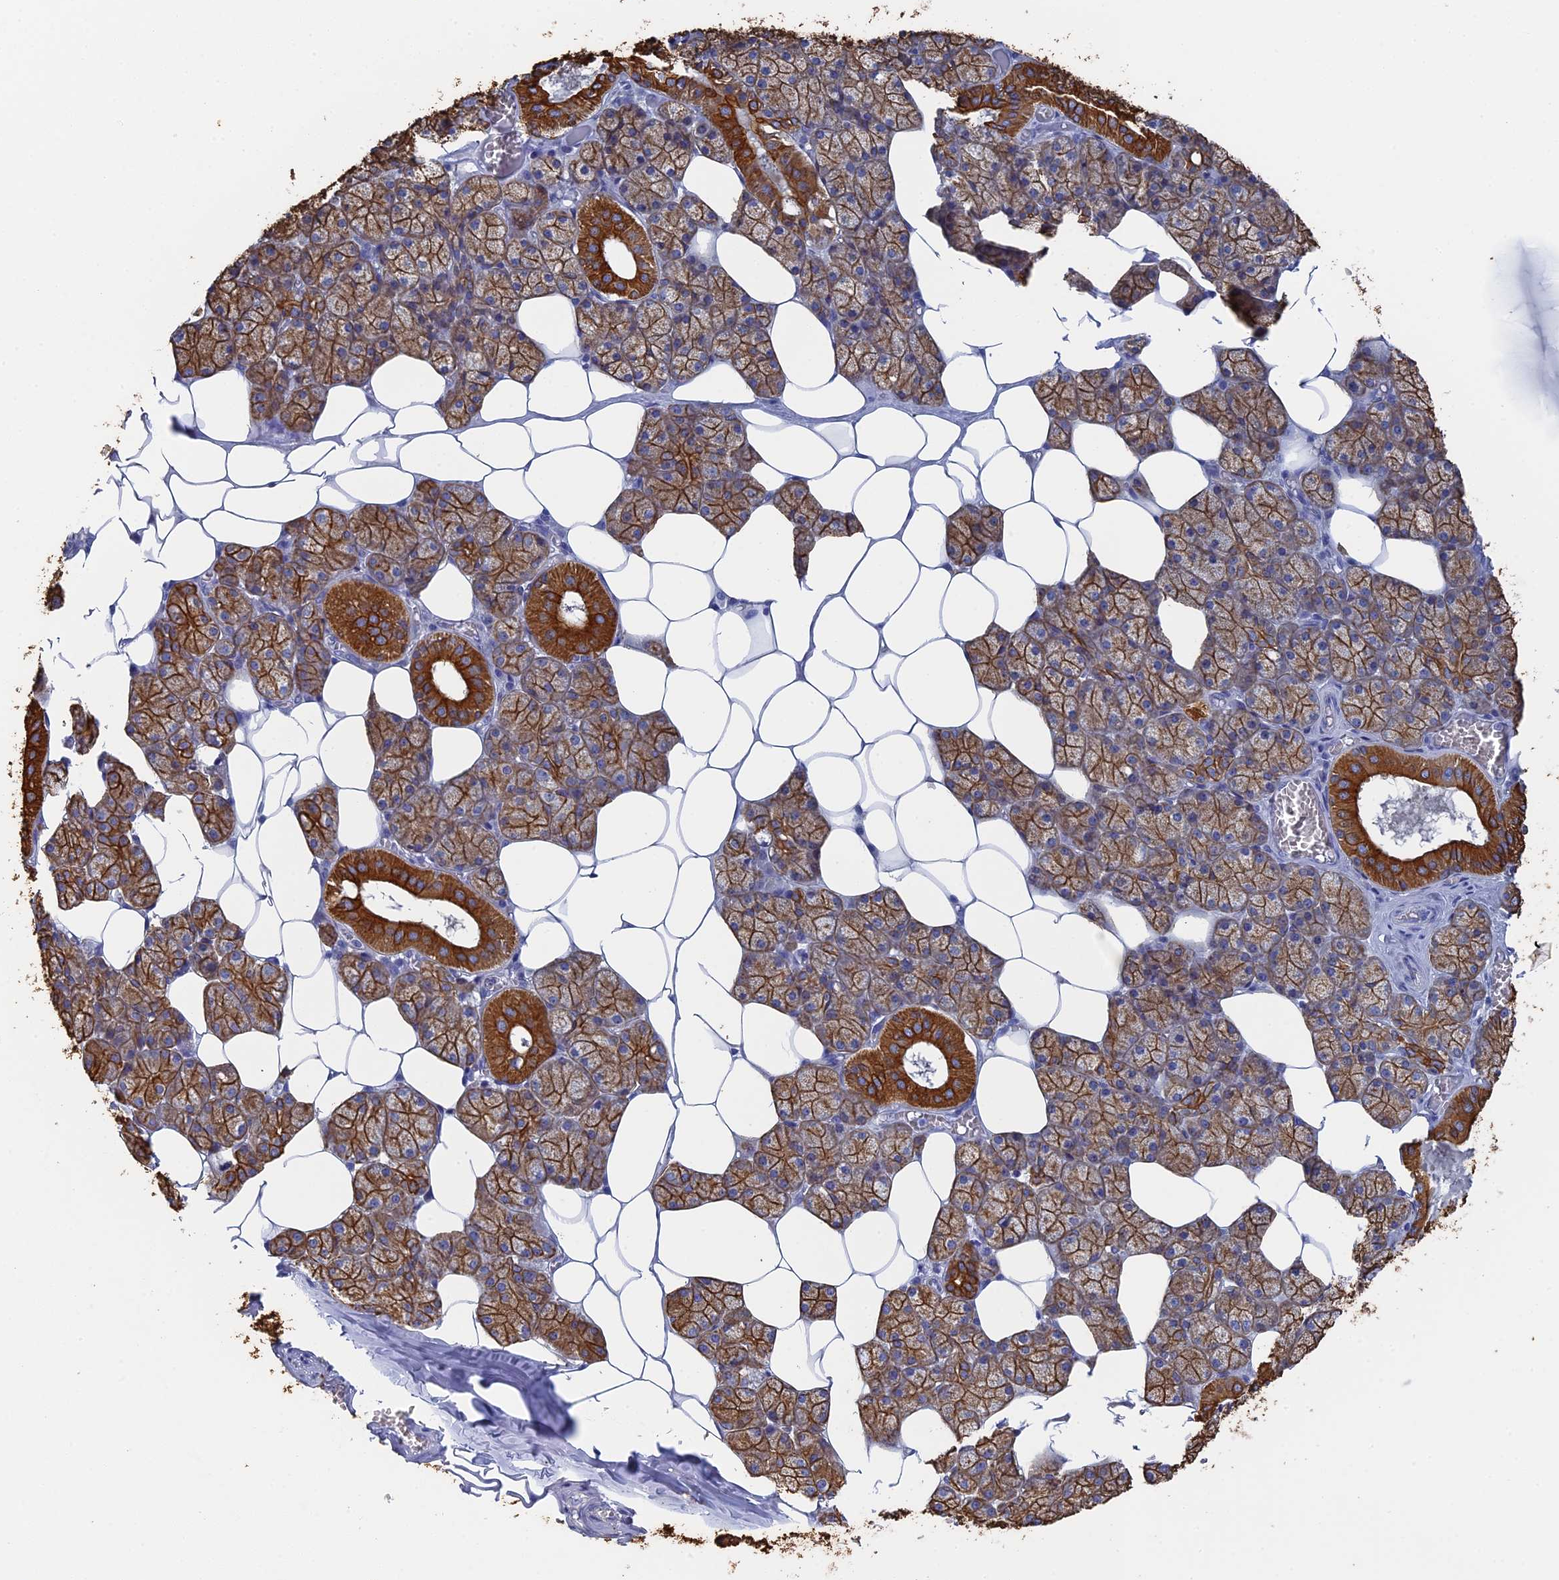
{"staining": {"intensity": "strong", "quantity": ">75%", "location": "cytoplasmic/membranous"}, "tissue": "salivary gland", "cell_type": "Glandular cells", "image_type": "normal", "snomed": [{"axis": "morphology", "description": "Normal tissue, NOS"}, {"axis": "topography", "description": "Salivary gland"}], "caption": "DAB immunohistochemical staining of normal salivary gland shows strong cytoplasmic/membranous protein positivity in approximately >75% of glandular cells. Nuclei are stained in blue.", "gene": "SRFBP1", "patient": {"sex": "male", "age": 62}}